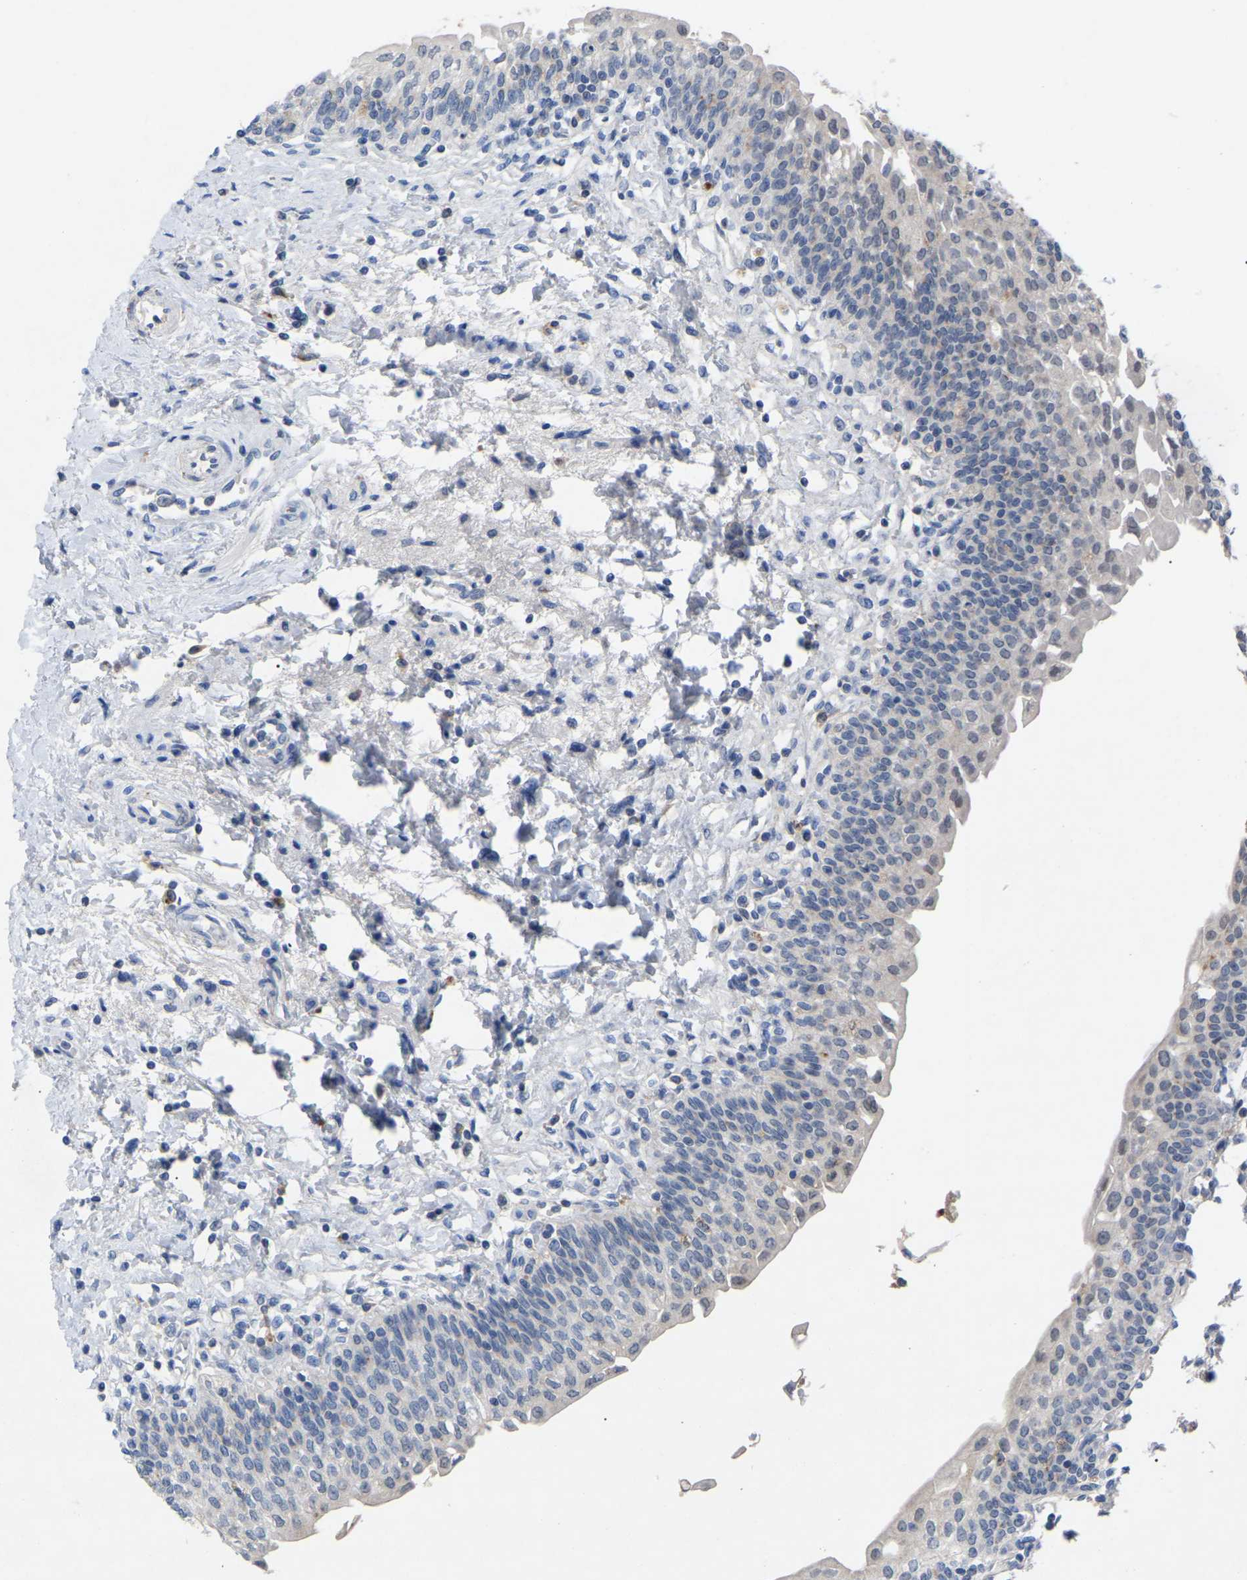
{"staining": {"intensity": "negative", "quantity": "none", "location": "none"}, "tissue": "urinary bladder", "cell_type": "Urothelial cells", "image_type": "normal", "snomed": [{"axis": "morphology", "description": "Normal tissue, NOS"}, {"axis": "topography", "description": "Urinary bladder"}], "caption": "Immunohistochemistry image of normal urinary bladder stained for a protein (brown), which displays no staining in urothelial cells.", "gene": "SMPD2", "patient": {"sex": "male", "age": 55}}